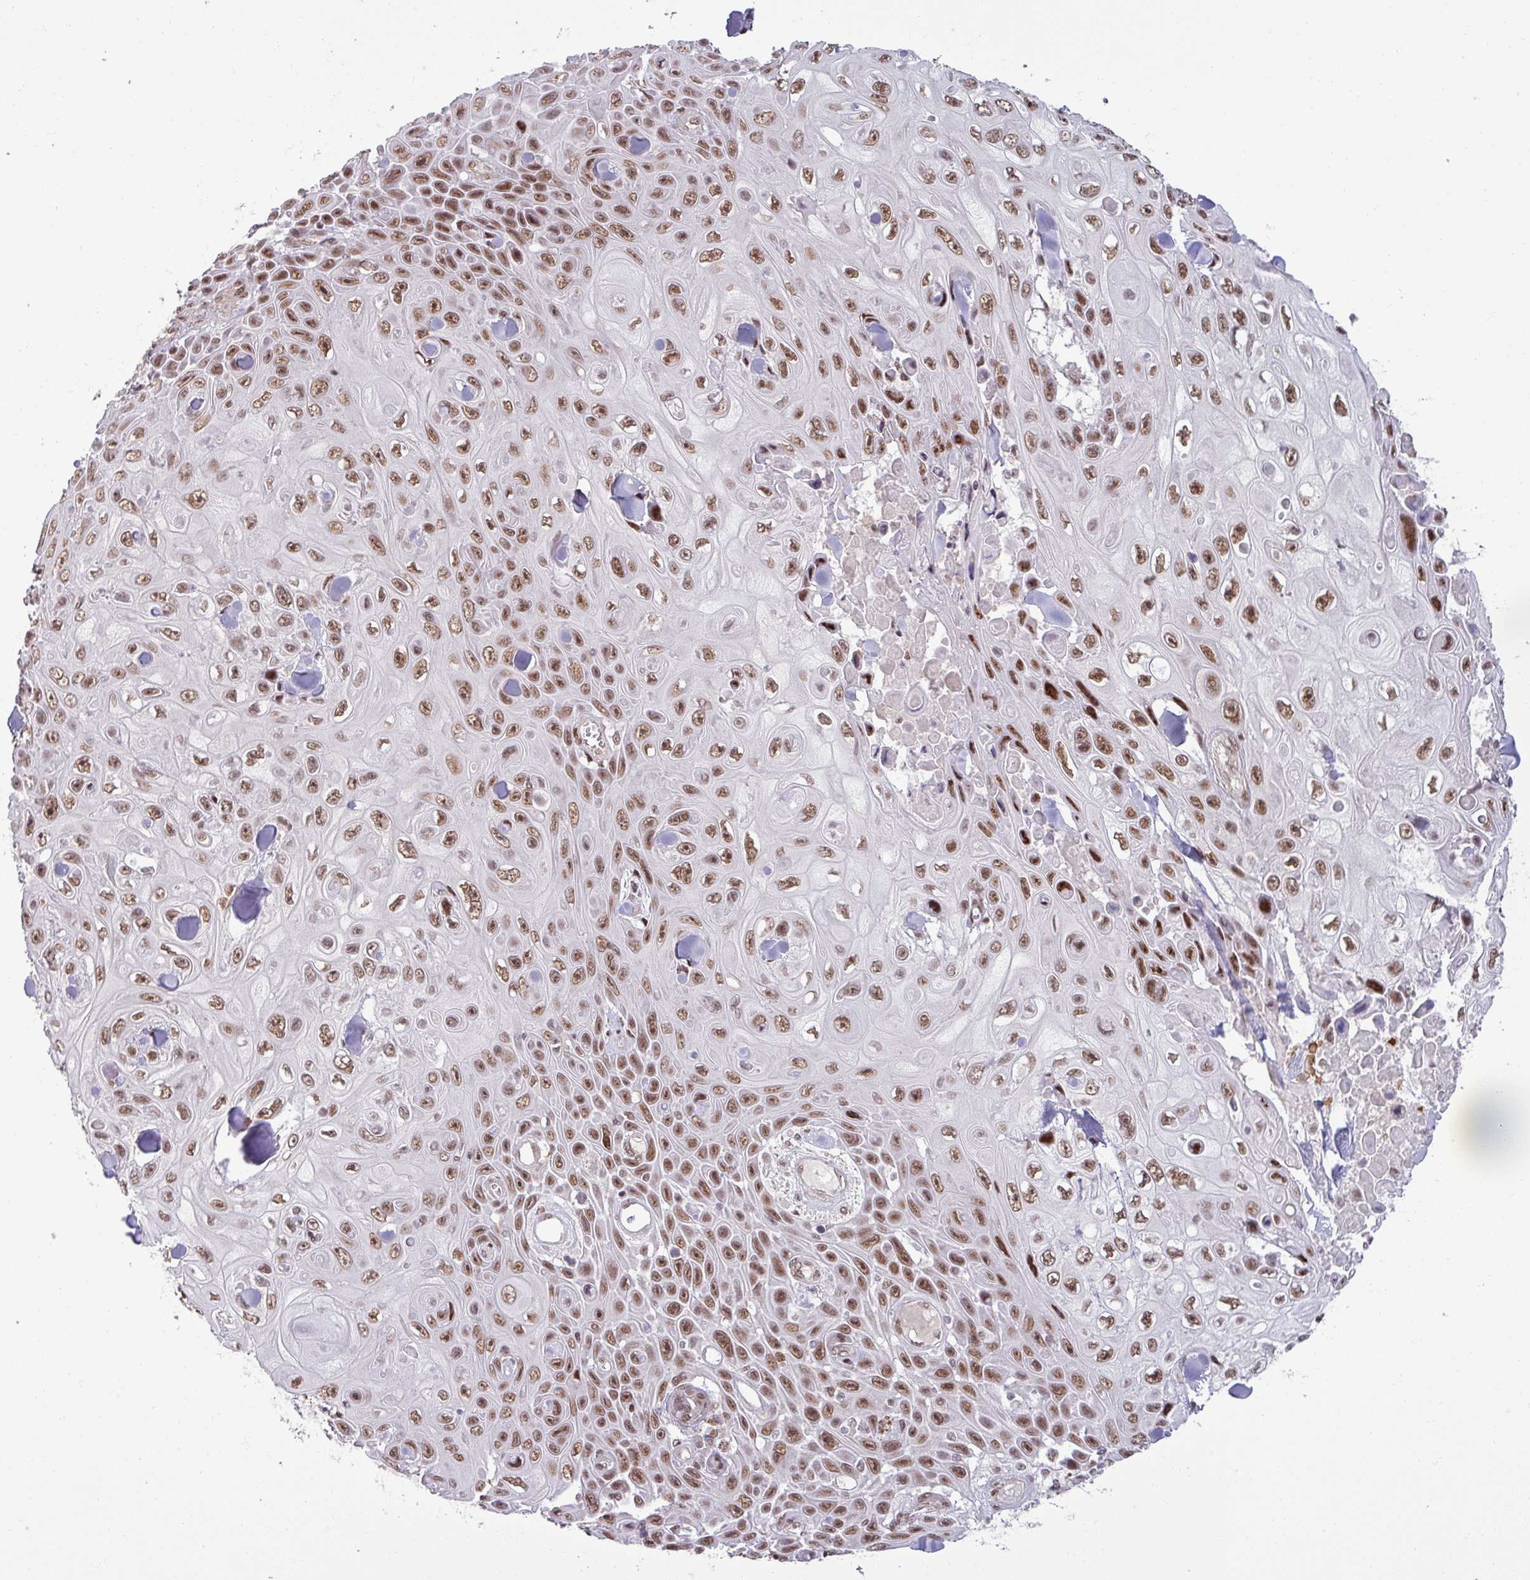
{"staining": {"intensity": "moderate", "quantity": ">75%", "location": "nuclear"}, "tissue": "skin cancer", "cell_type": "Tumor cells", "image_type": "cancer", "snomed": [{"axis": "morphology", "description": "Squamous cell carcinoma, NOS"}, {"axis": "topography", "description": "Skin"}], "caption": "The histopathology image shows a brown stain indicating the presence of a protein in the nuclear of tumor cells in squamous cell carcinoma (skin).", "gene": "PTPN20", "patient": {"sex": "male", "age": 82}}